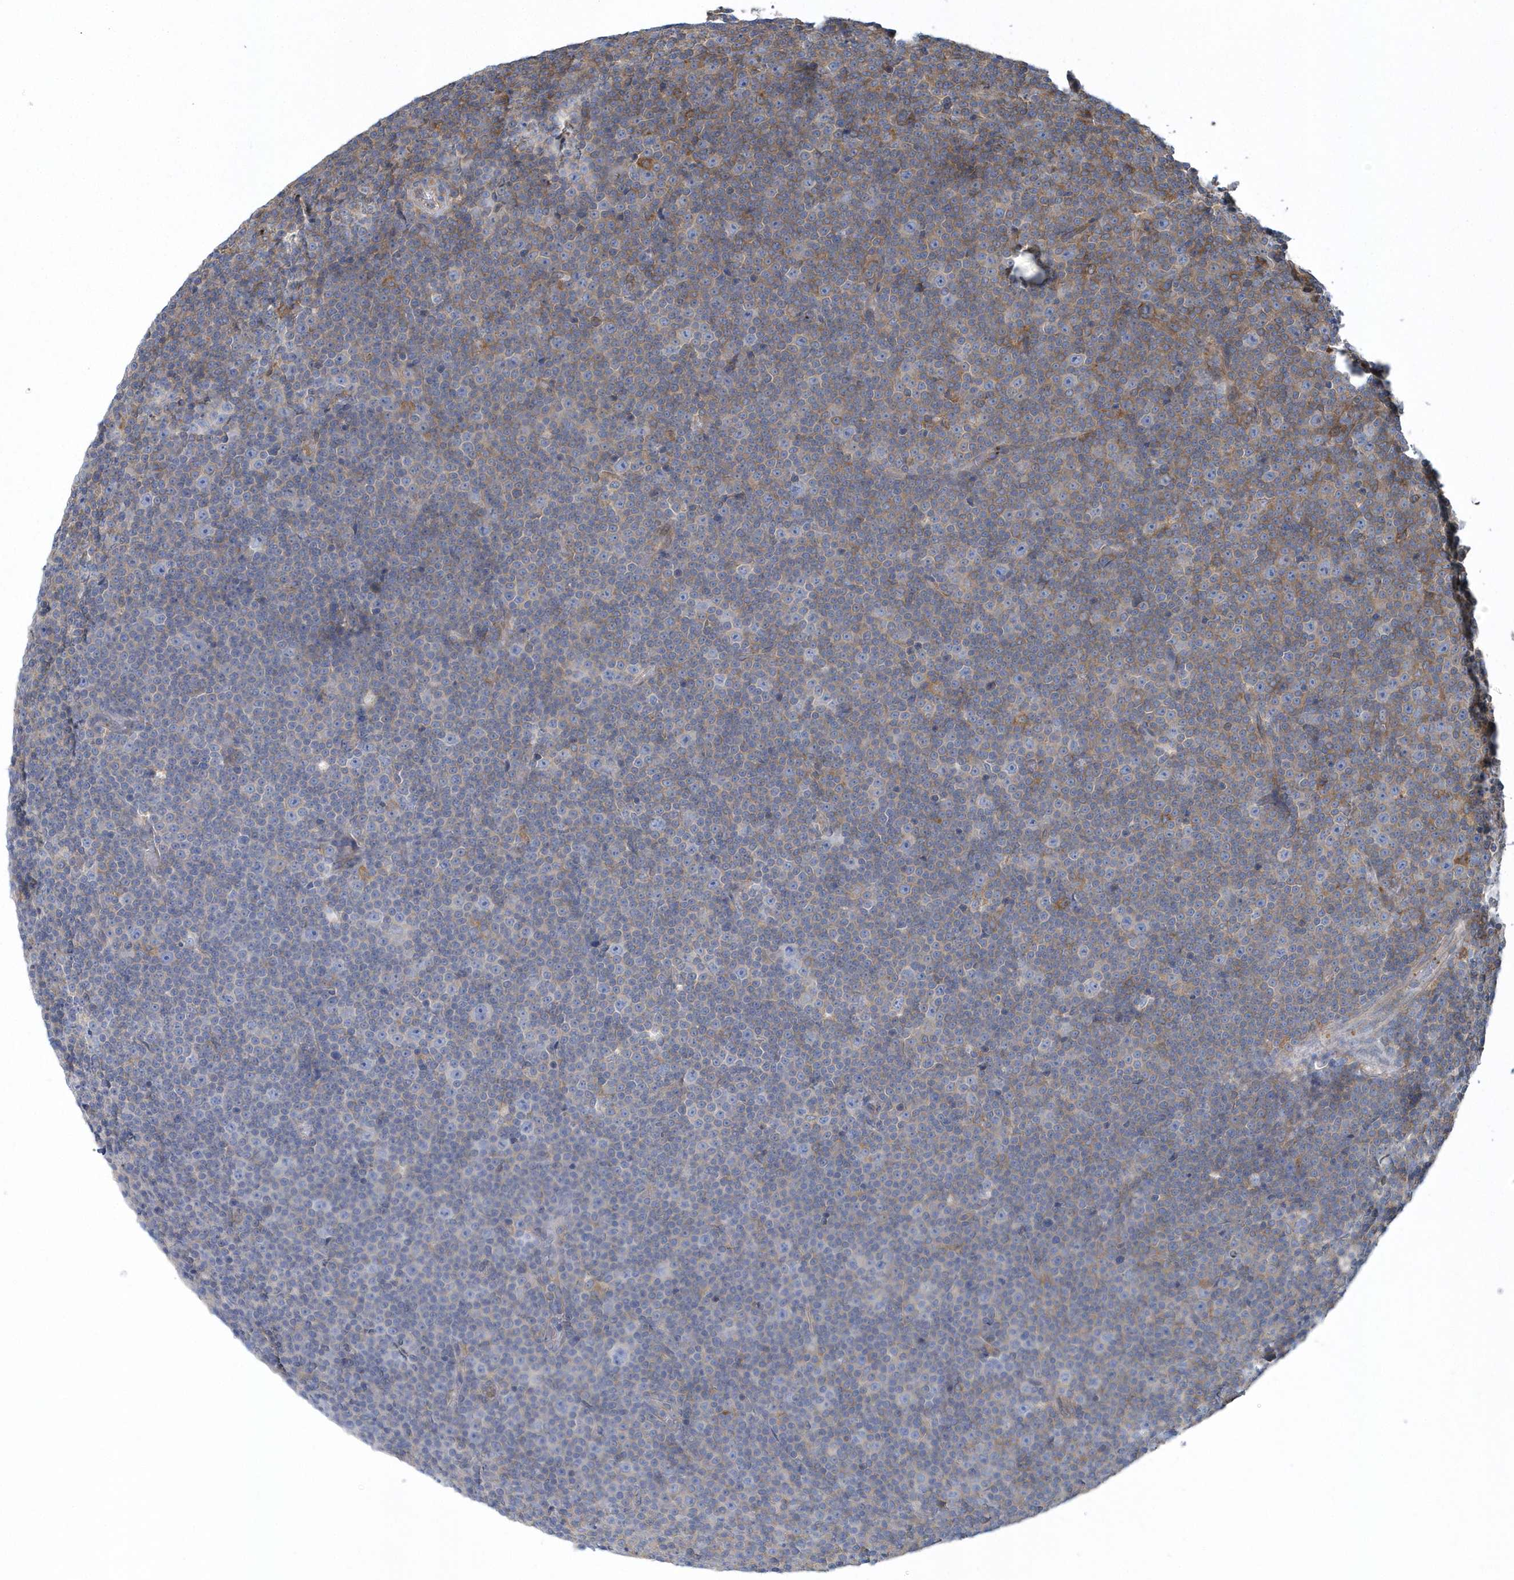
{"staining": {"intensity": "negative", "quantity": "none", "location": "none"}, "tissue": "lymphoma", "cell_type": "Tumor cells", "image_type": "cancer", "snomed": [{"axis": "morphology", "description": "Malignant lymphoma, non-Hodgkin's type, Low grade"}, {"axis": "topography", "description": "Lymph node"}], "caption": "High power microscopy photomicrograph of an immunohistochemistry (IHC) micrograph of lymphoma, revealing no significant staining in tumor cells.", "gene": "ARAP2", "patient": {"sex": "female", "age": 67}}